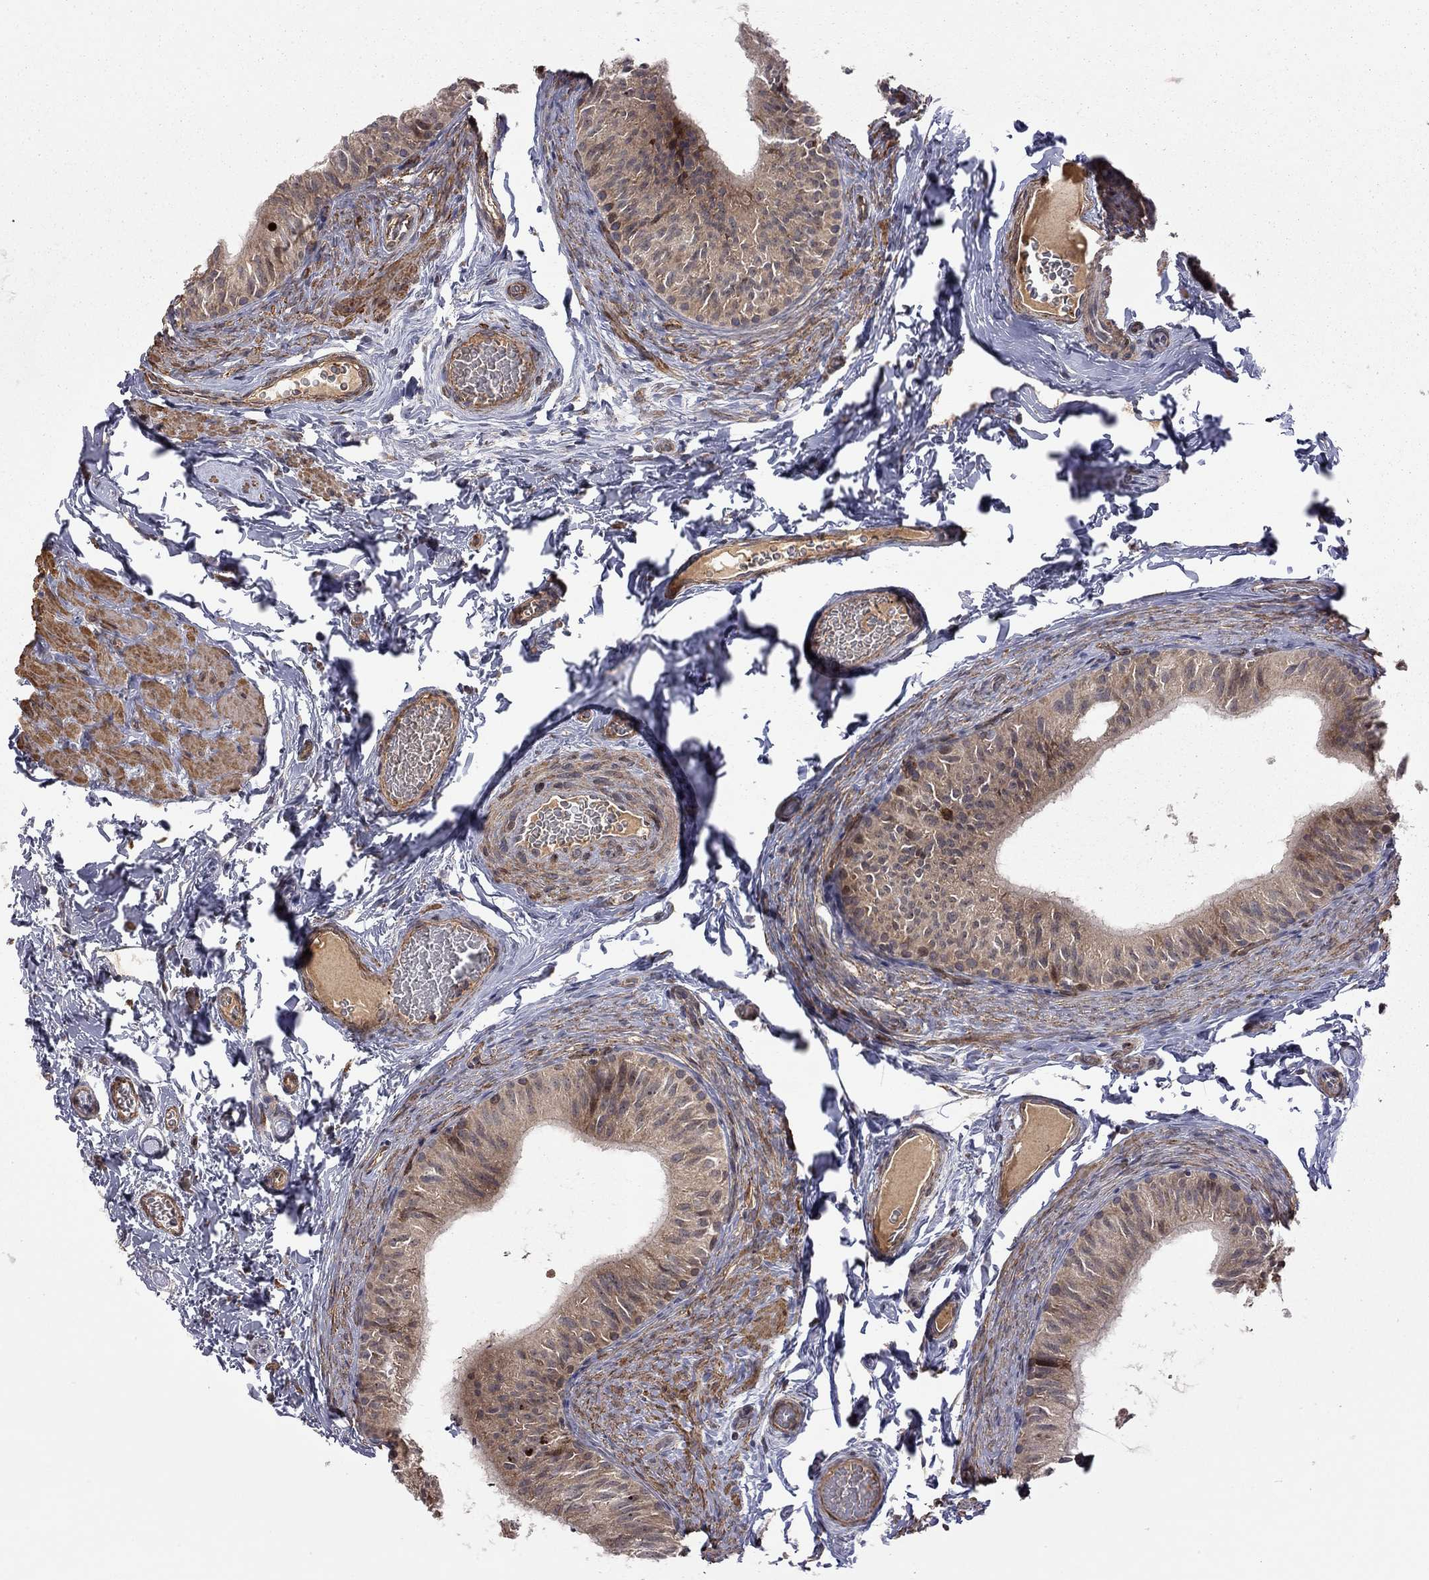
{"staining": {"intensity": "moderate", "quantity": ">75%", "location": "cytoplasmic/membranous"}, "tissue": "epididymis", "cell_type": "Glandular cells", "image_type": "normal", "snomed": [{"axis": "morphology", "description": "Normal tissue, NOS"}, {"axis": "topography", "description": "Epididymis"}, {"axis": "topography", "description": "Vas deferens"}], "caption": "A brown stain shows moderate cytoplasmic/membranous positivity of a protein in glandular cells of unremarkable human epididymis.", "gene": "EXOC3L2", "patient": {"sex": "male", "age": 23}}